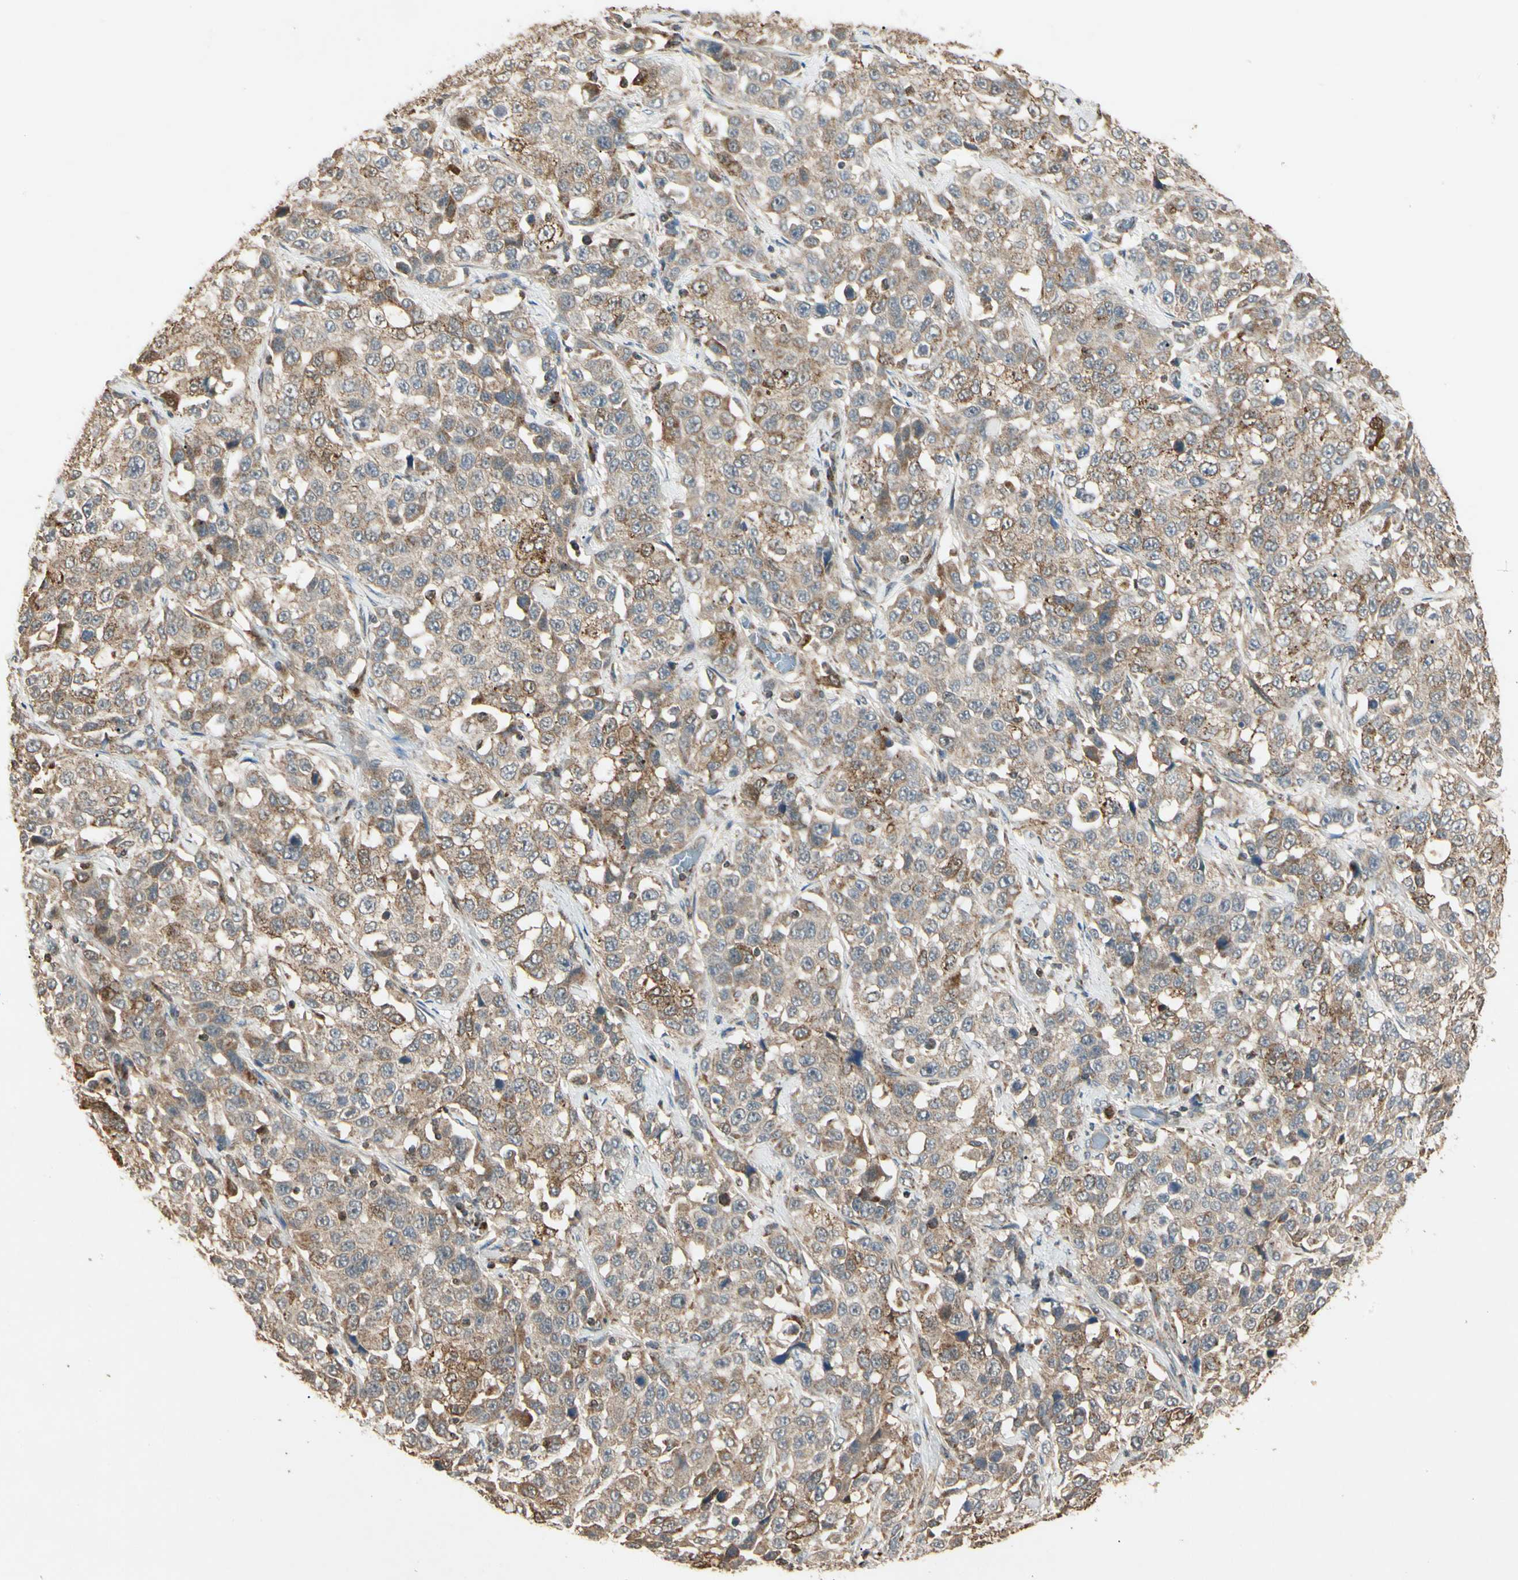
{"staining": {"intensity": "moderate", "quantity": ">75%", "location": "cytoplasmic/membranous"}, "tissue": "stomach cancer", "cell_type": "Tumor cells", "image_type": "cancer", "snomed": [{"axis": "morphology", "description": "Normal tissue, NOS"}, {"axis": "morphology", "description": "Adenocarcinoma, NOS"}, {"axis": "topography", "description": "Stomach"}], "caption": "Moderate cytoplasmic/membranous staining for a protein is appreciated in approximately >75% of tumor cells of stomach cancer (adenocarcinoma) using IHC.", "gene": "PRDX5", "patient": {"sex": "male", "age": 48}}